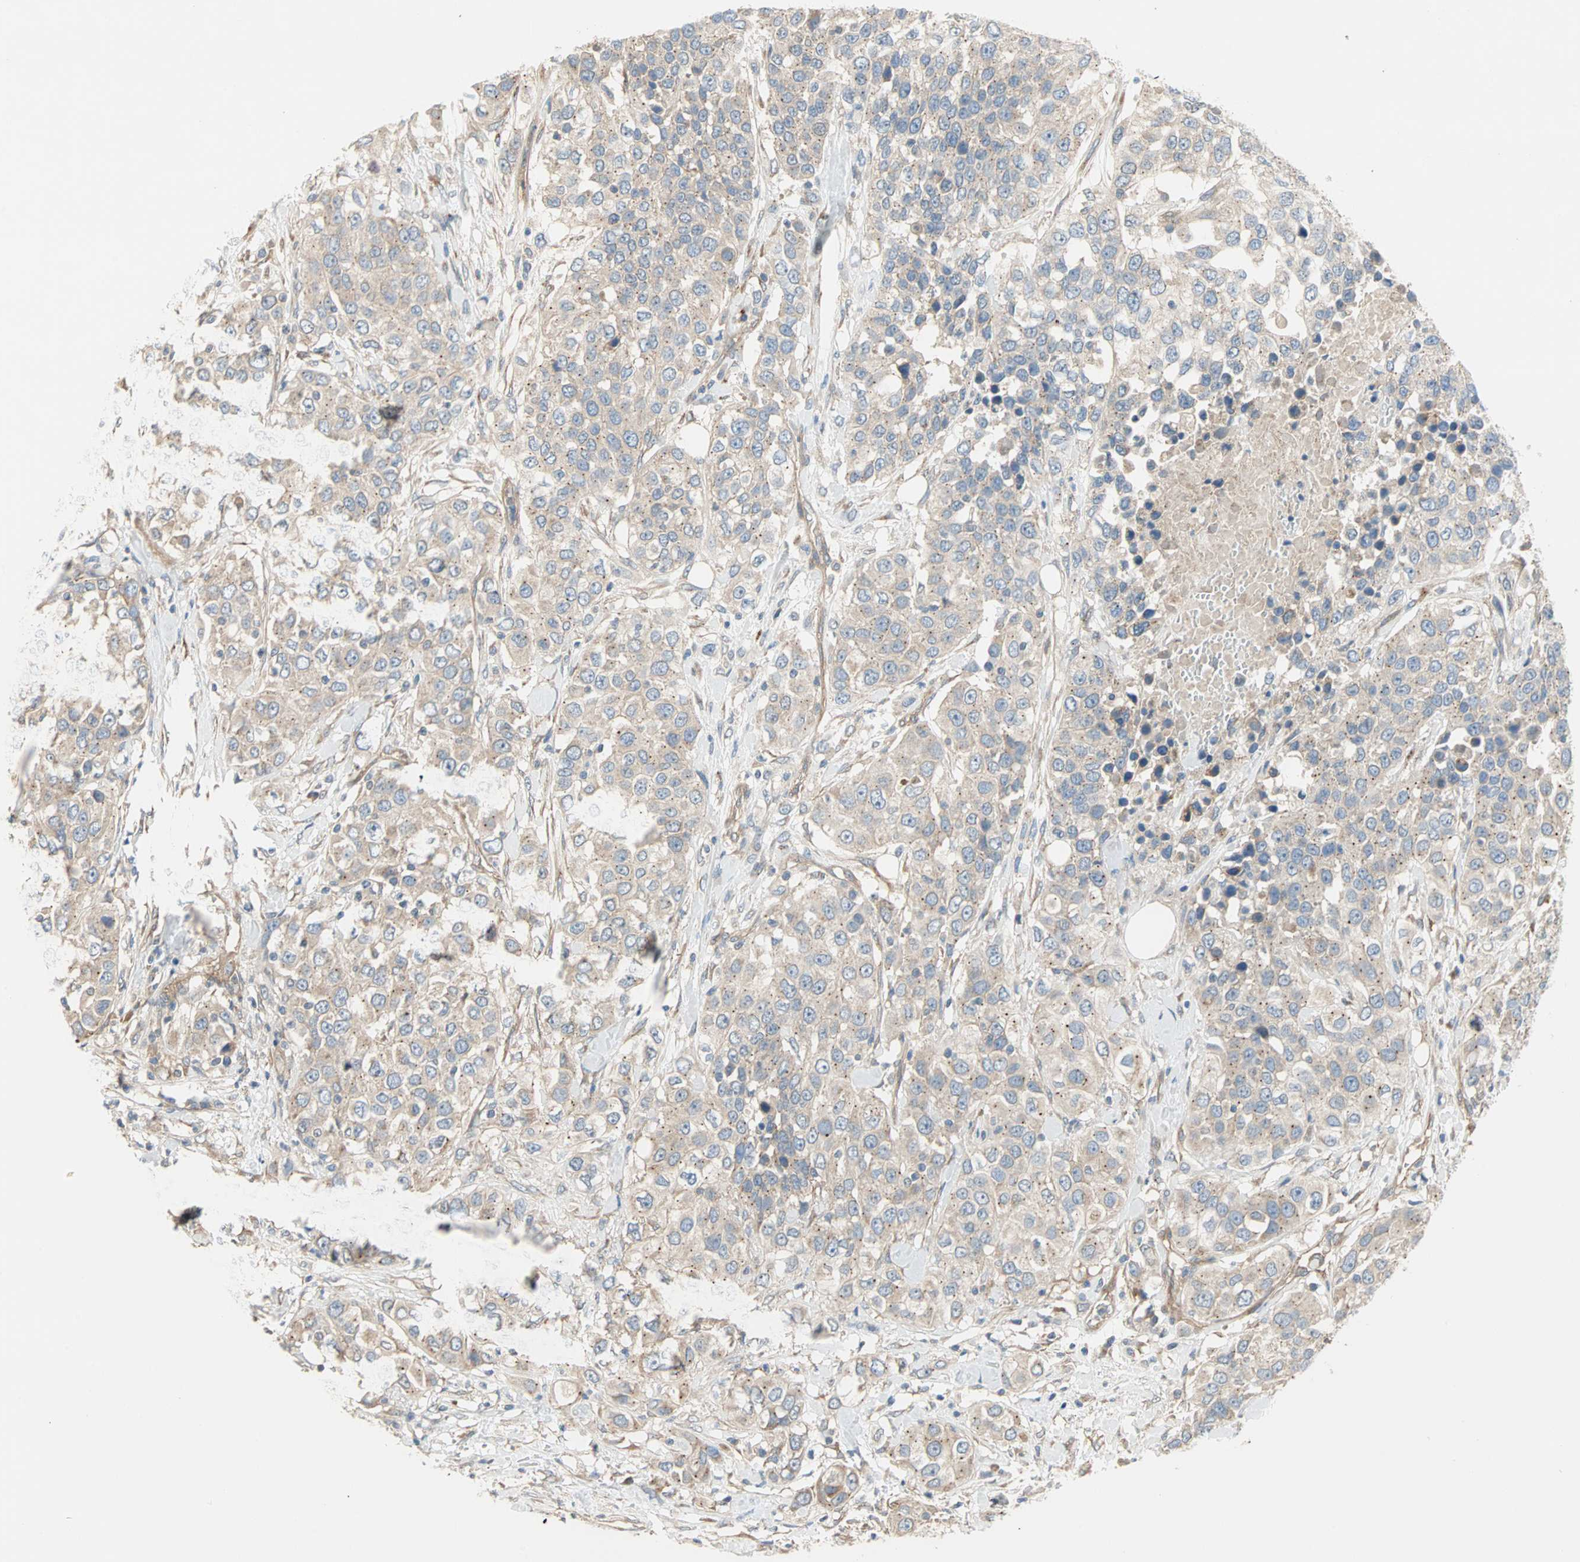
{"staining": {"intensity": "weak", "quantity": "25%-75%", "location": "cytoplasmic/membranous"}, "tissue": "urothelial cancer", "cell_type": "Tumor cells", "image_type": "cancer", "snomed": [{"axis": "morphology", "description": "Urothelial carcinoma, High grade"}, {"axis": "topography", "description": "Urinary bladder"}], "caption": "Immunohistochemistry photomicrograph of neoplastic tissue: human high-grade urothelial carcinoma stained using immunohistochemistry (IHC) shows low levels of weak protein expression localized specifically in the cytoplasmic/membranous of tumor cells, appearing as a cytoplasmic/membranous brown color.", "gene": "PDE8A", "patient": {"sex": "female", "age": 80}}